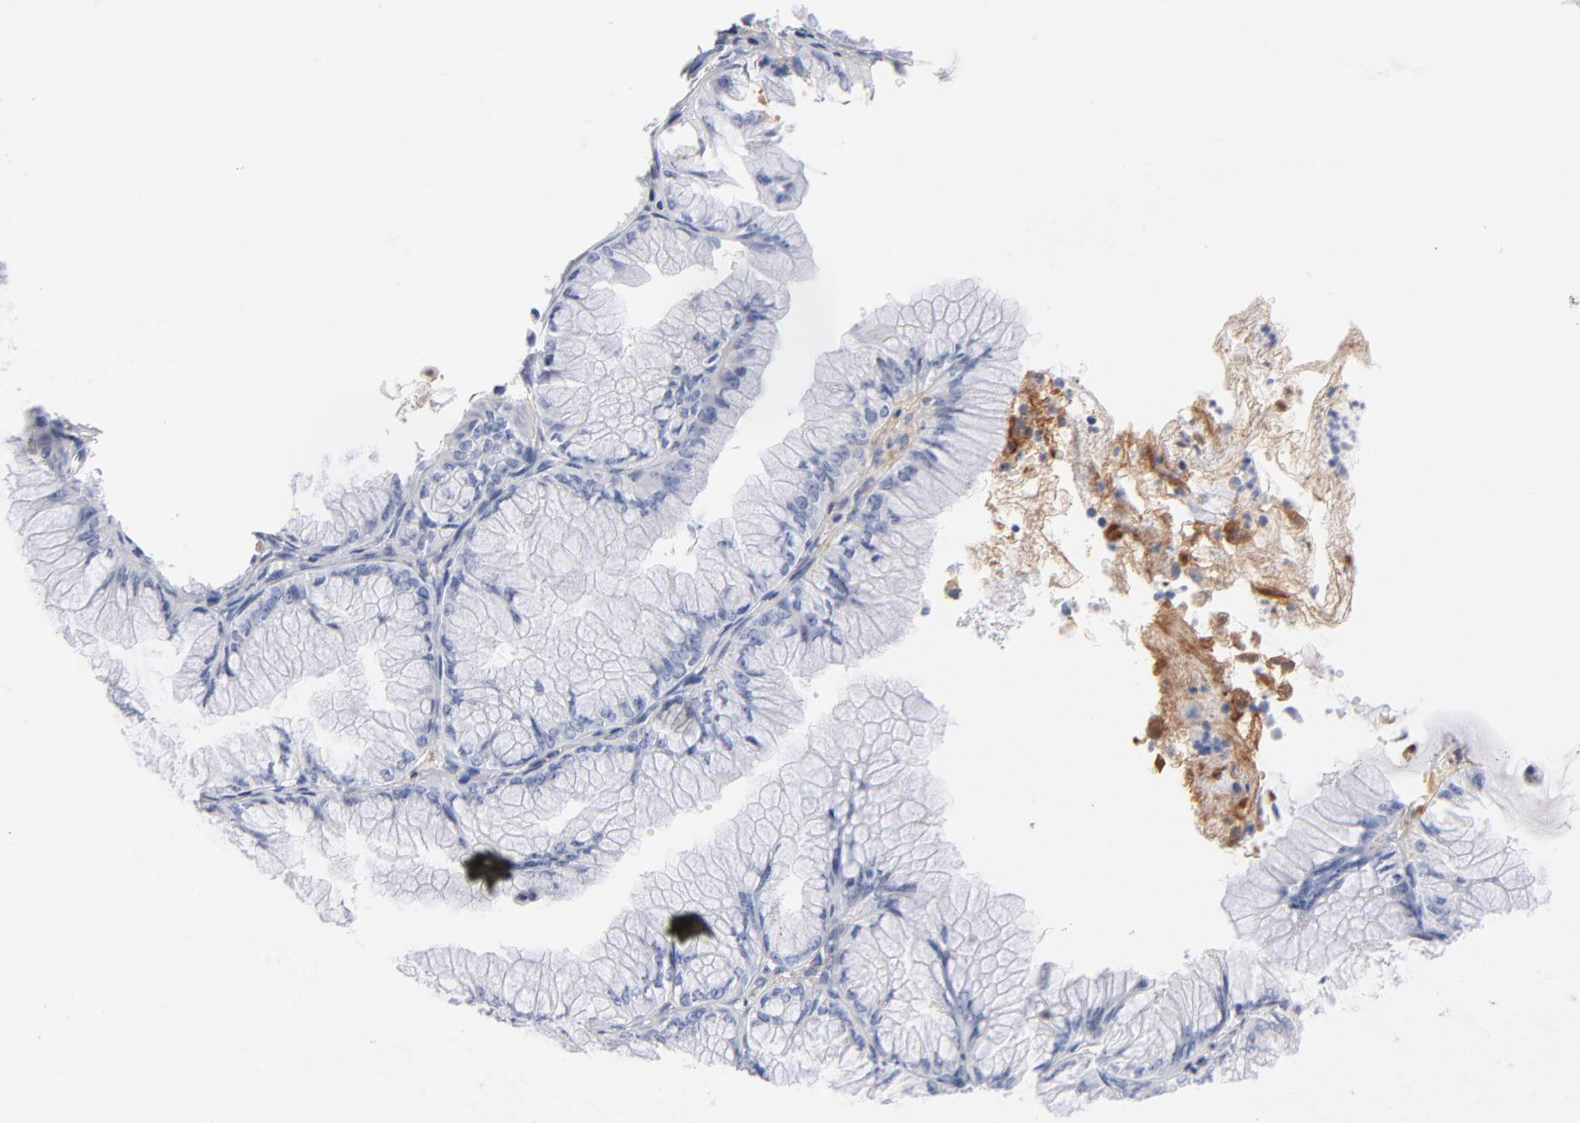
{"staining": {"intensity": "negative", "quantity": "none", "location": "none"}, "tissue": "ovarian cancer", "cell_type": "Tumor cells", "image_type": "cancer", "snomed": [{"axis": "morphology", "description": "Cystadenocarcinoma, mucinous, NOS"}, {"axis": "topography", "description": "Ovary"}], "caption": "A high-resolution photomicrograph shows immunohistochemistry (IHC) staining of ovarian mucinous cystadenocarcinoma, which demonstrates no significant staining in tumor cells.", "gene": "PLAT", "patient": {"sex": "female", "age": 63}}